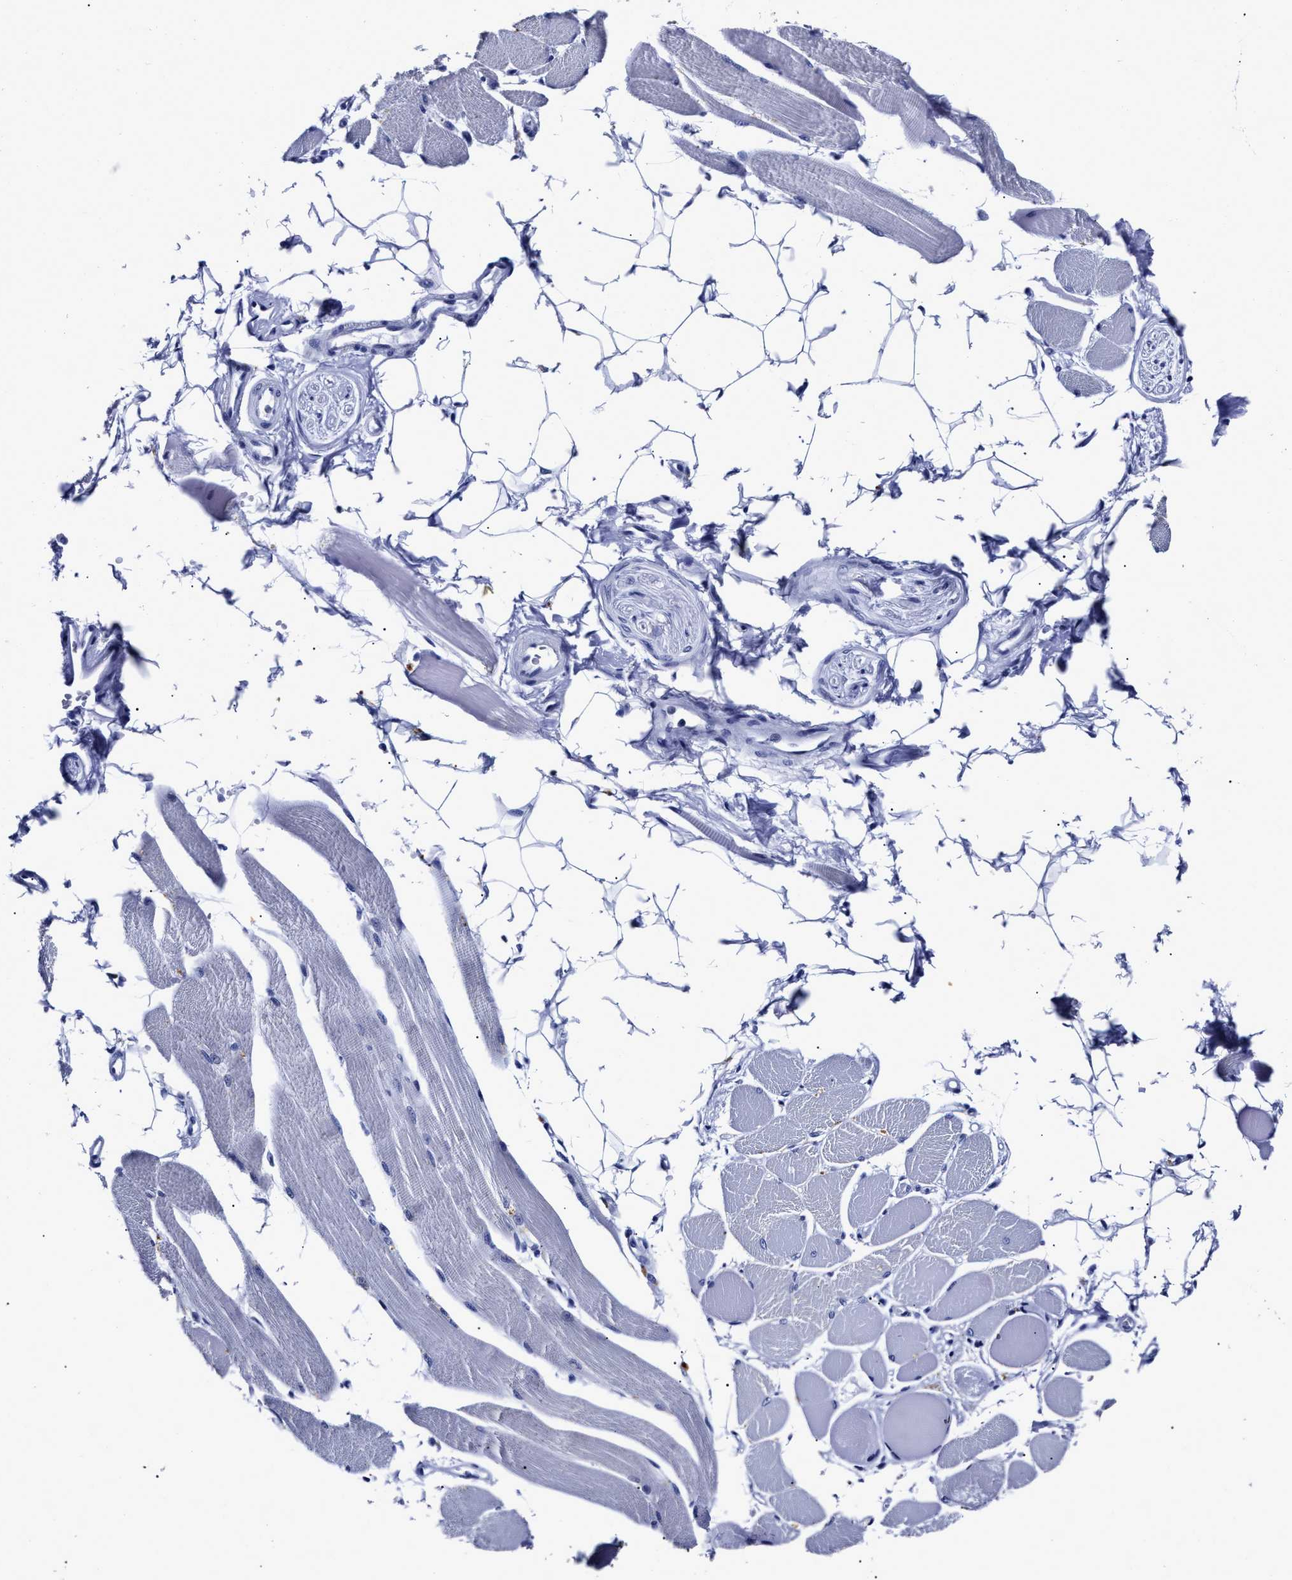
{"staining": {"intensity": "negative", "quantity": "none", "location": "none"}, "tissue": "skeletal muscle", "cell_type": "Myocytes", "image_type": "normal", "snomed": [{"axis": "morphology", "description": "Normal tissue, NOS"}, {"axis": "topography", "description": "Skeletal muscle"}, {"axis": "topography", "description": "Peripheral nerve tissue"}], "caption": "IHC histopathology image of benign skeletal muscle: human skeletal muscle stained with DAB (3,3'-diaminobenzidine) reveals no significant protein staining in myocytes.", "gene": "LRRC8E", "patient": {"sex": "female", "age": 84}}